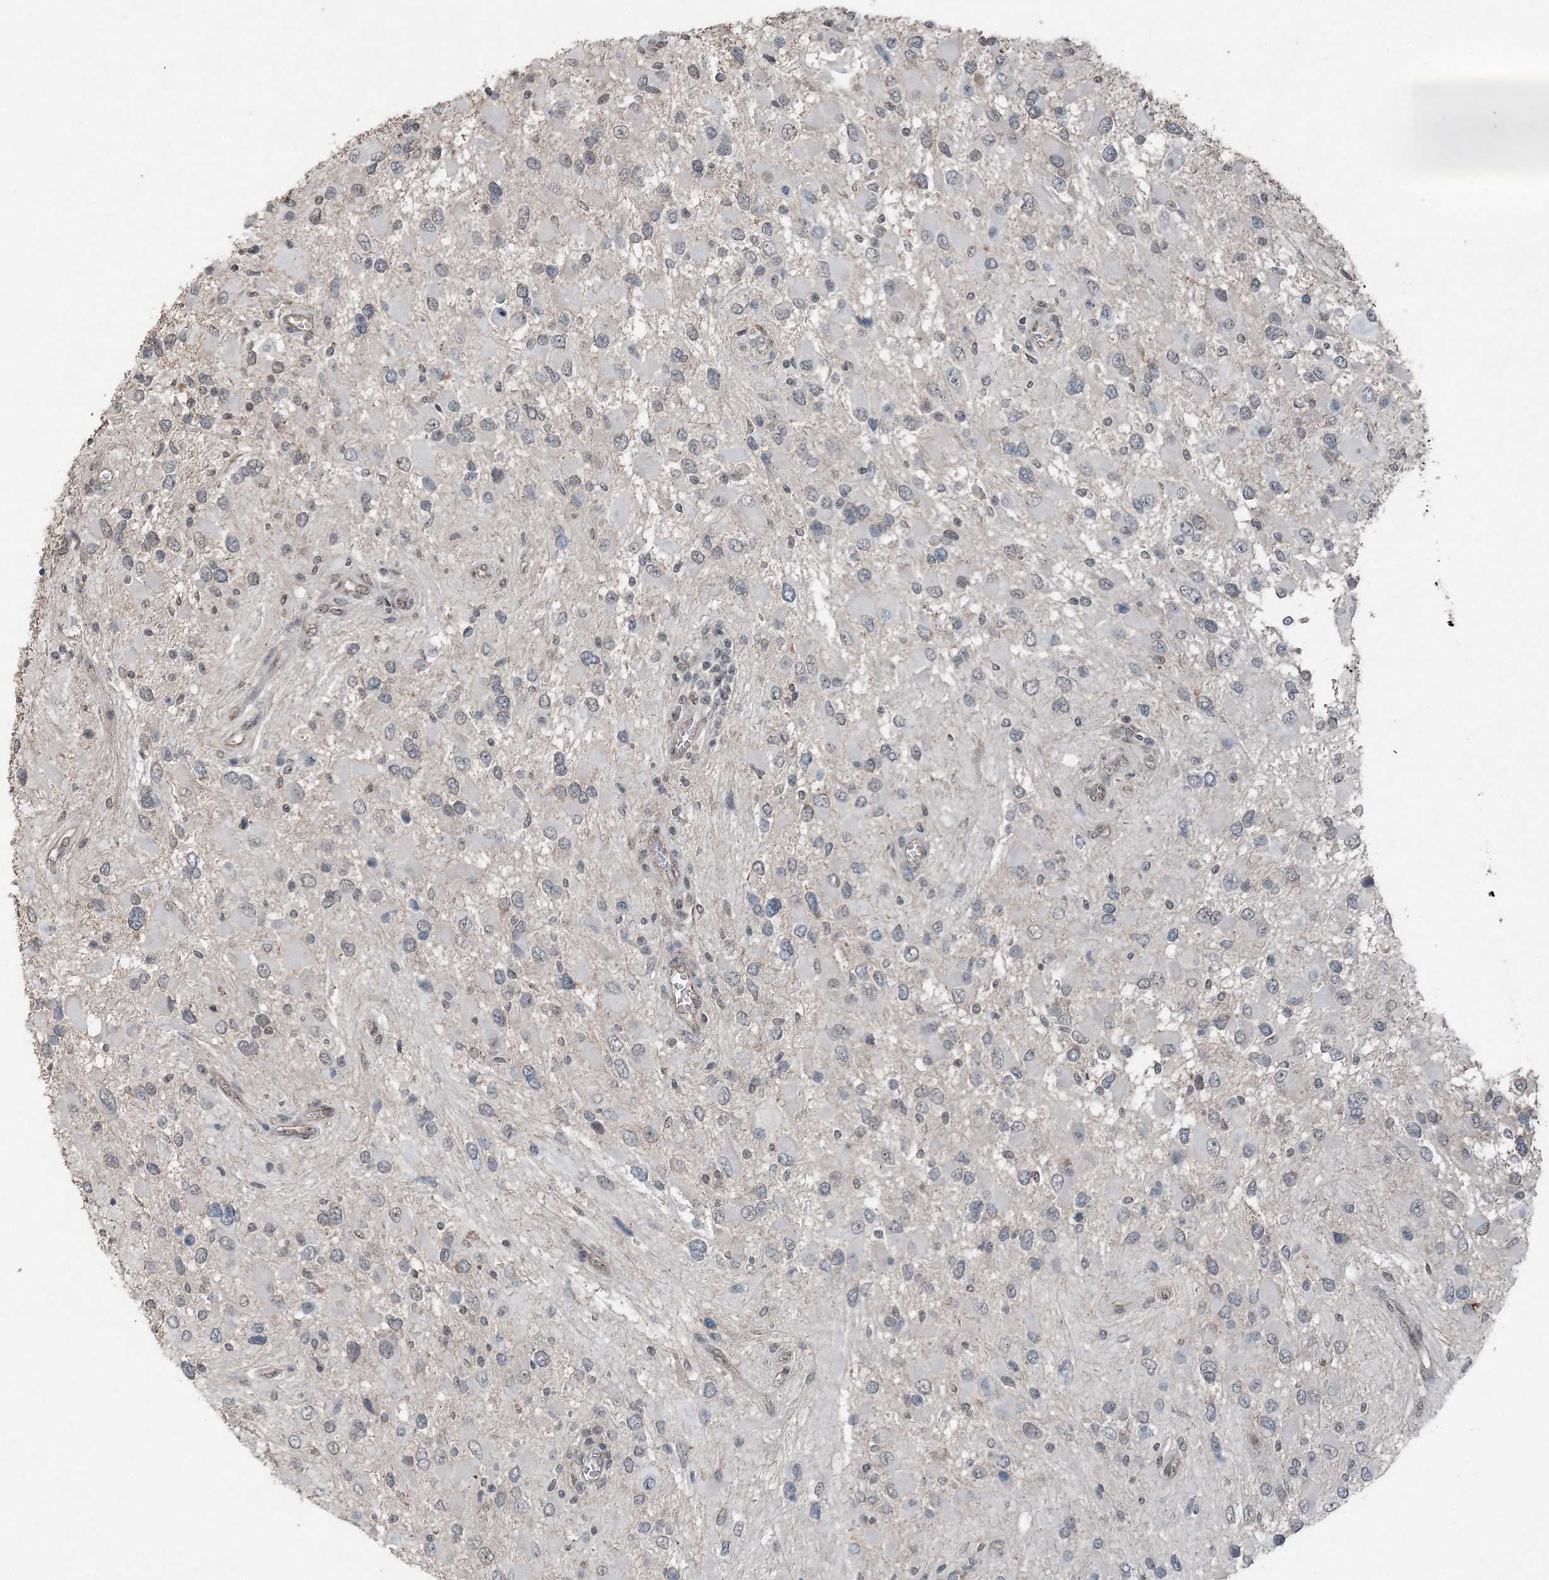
{"staining": {"intensity": "negative", "quantity": "none", "location": "none"}, "tissue": "glioma", "cell_type": "Tumor cells", "image_type": "cancer", "snomed": [{"axis": "morphology", "description": "Glioma, malignant, High grade"}, {"axis": "topography", "description": "Brain"}], "caption": "This micrograph is of malignant glioma (high-grade) stained with IHC to label a protein in brown with the nuclei are counter-stained blue. There is no expression in tumor cells. (DAB immunohistochemistry, high magnification).", "gene": "VSIG2", "patient": {"sex": "male", "age": 53}}